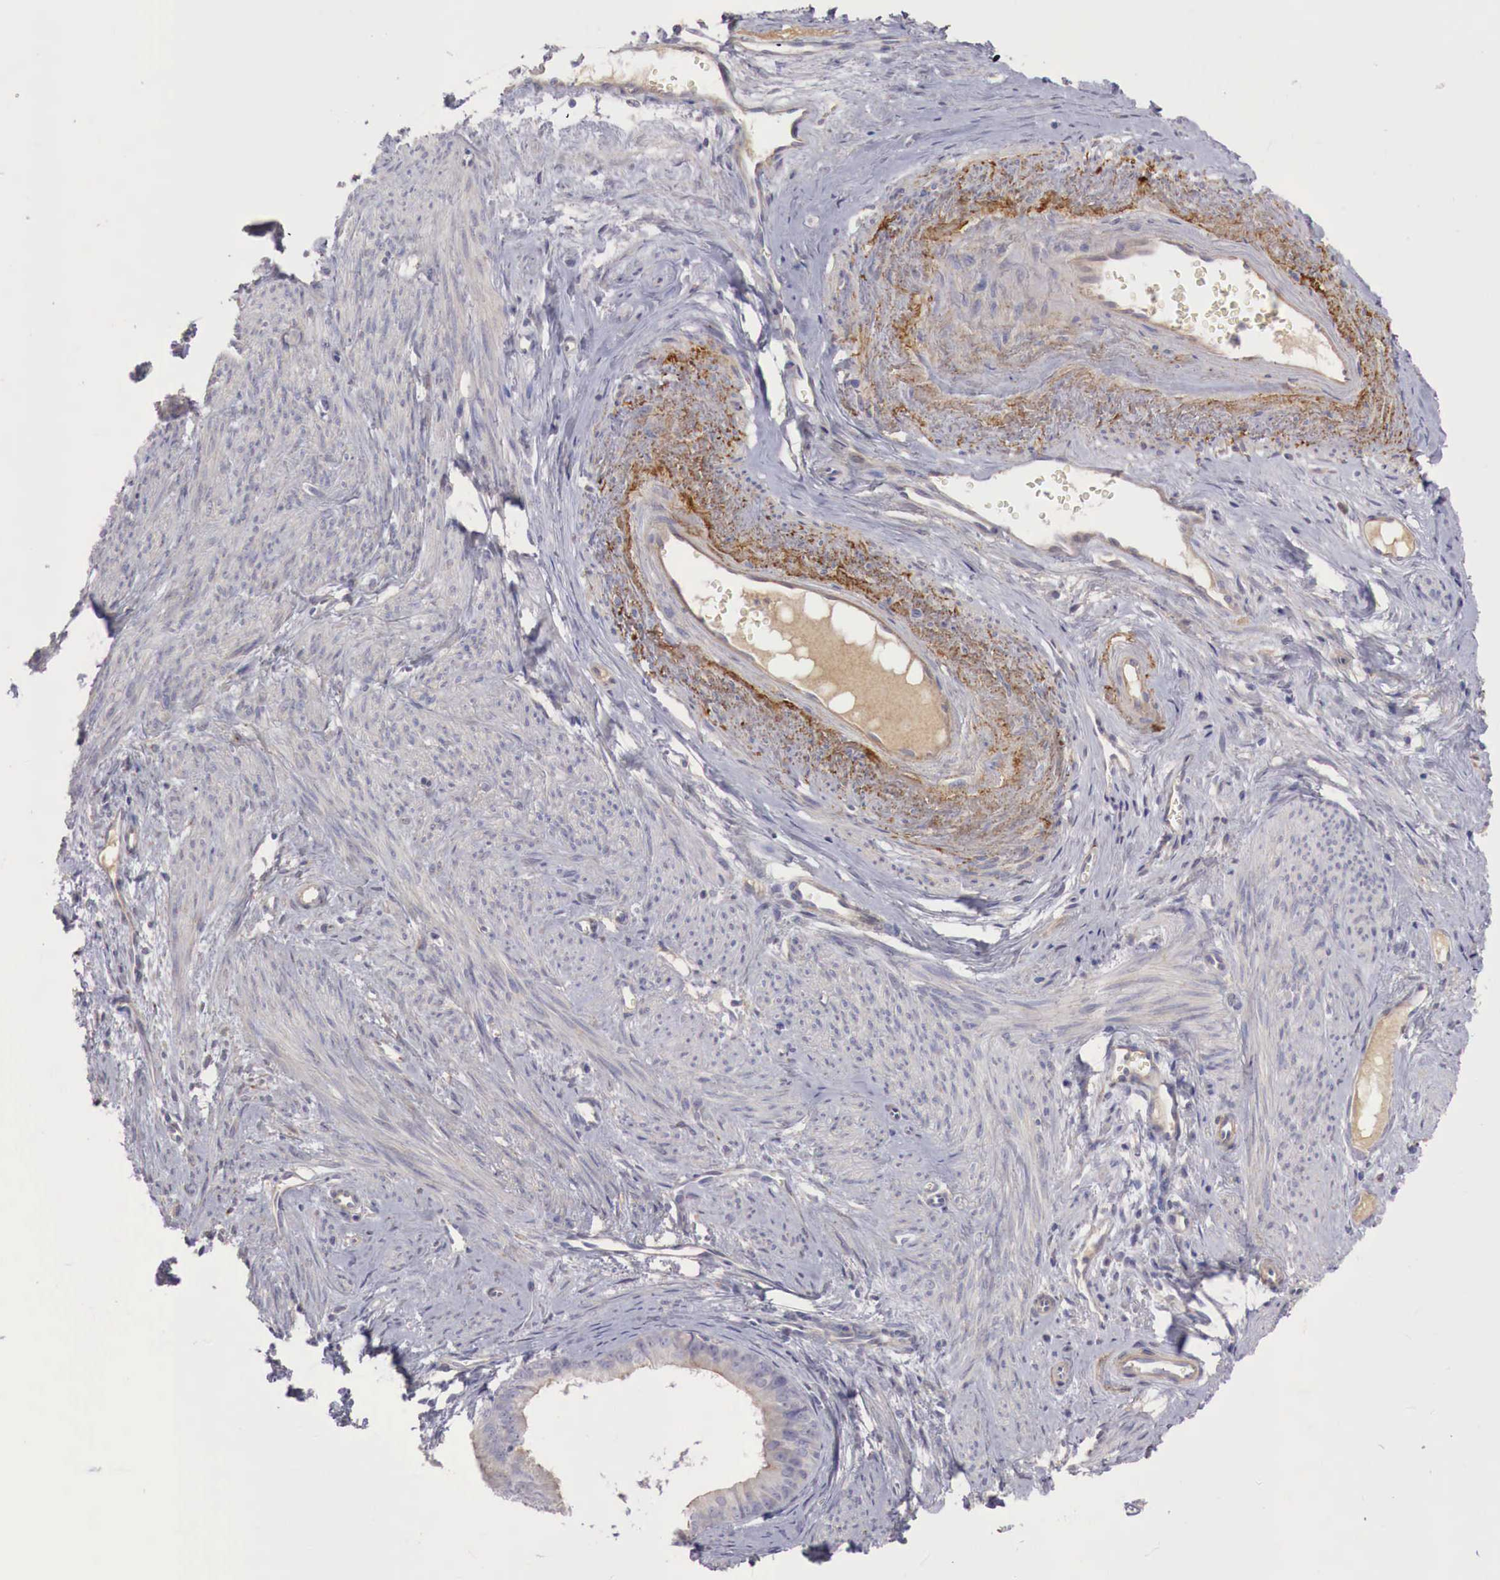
{"staining": {"intensity": "negative", "quantity": "none", "location": "none"}, "tissue": "endometrial cancer", "cell_type": "Tumor cells", "image_type": "cancer", "snomed": [{"axis": "morphology", "description": "Adenocarcinoma, NOS"}, {"axis": "topography", "description": "Endometrium"}], "caption": "An IHC micrograph of adenocarcinoma (endometrial) is shown. There is no staining in tumor cells of adenocarcinoma (endometrial).", "gene": "KLHDC7B", "patient": {"sex": "female", "age": 76}}